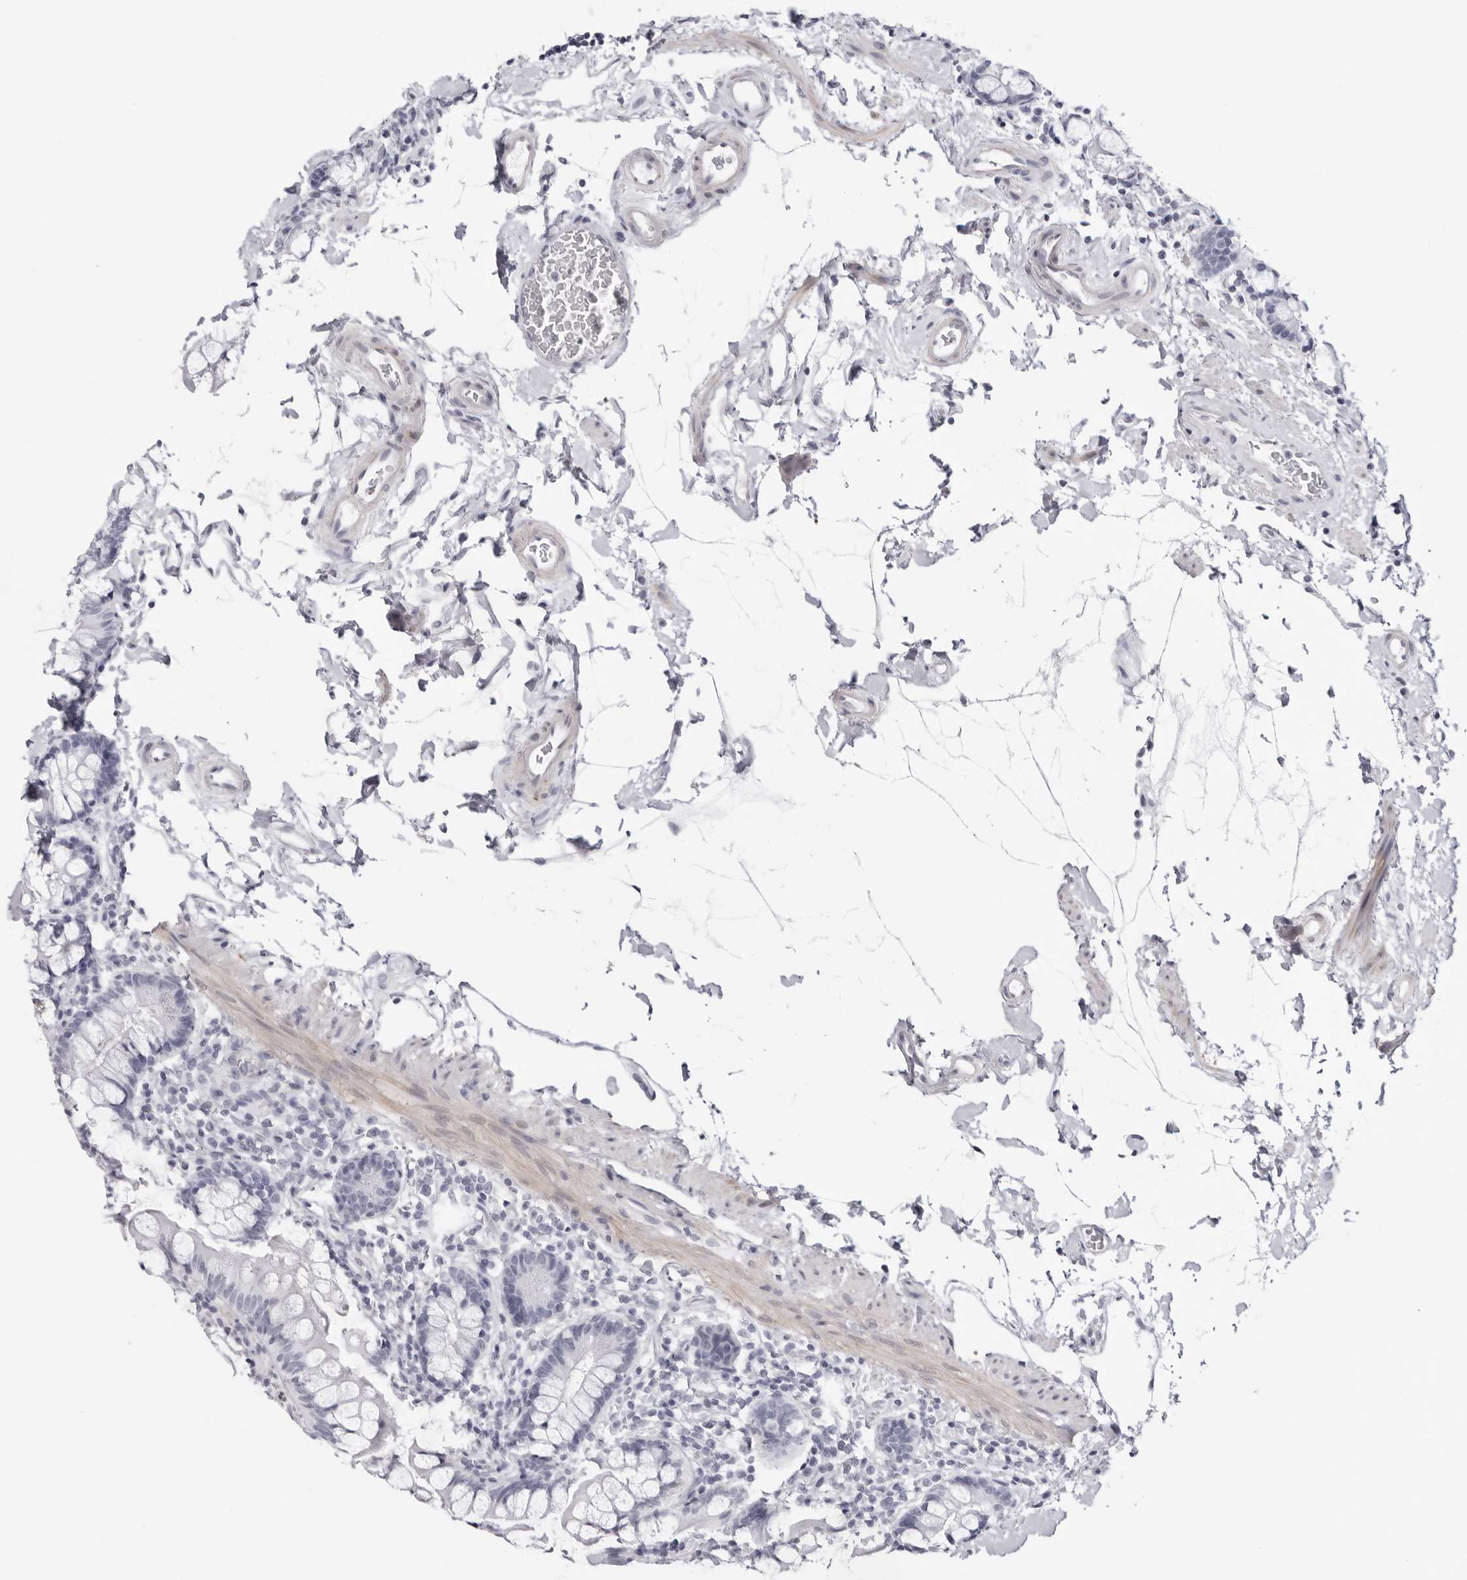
{"staining": {"intensity": "negative", "quantity": "none", "location": "none"}, "tissue": "small intestine", "cell_type": "Glandular cells", "image_type": "normal", "snomed": [{"axis": "morphology", "description": "Normal tissue, NOS"}, {"axis": "topography", "description": "Small intestine"}], "caption": "Immunohistochemistry (IHC) of normal small intestine exhibits no staining in glandular cells. The staining was performed using DAB (3,3'-diaminobenzidine) to visualize the protein expression in brown, while the nuclei were stained in blue with hematoxylin (Magnification: 20x).", "gene": "INSL3", "patient": {"sex": "female", "age": 84}}